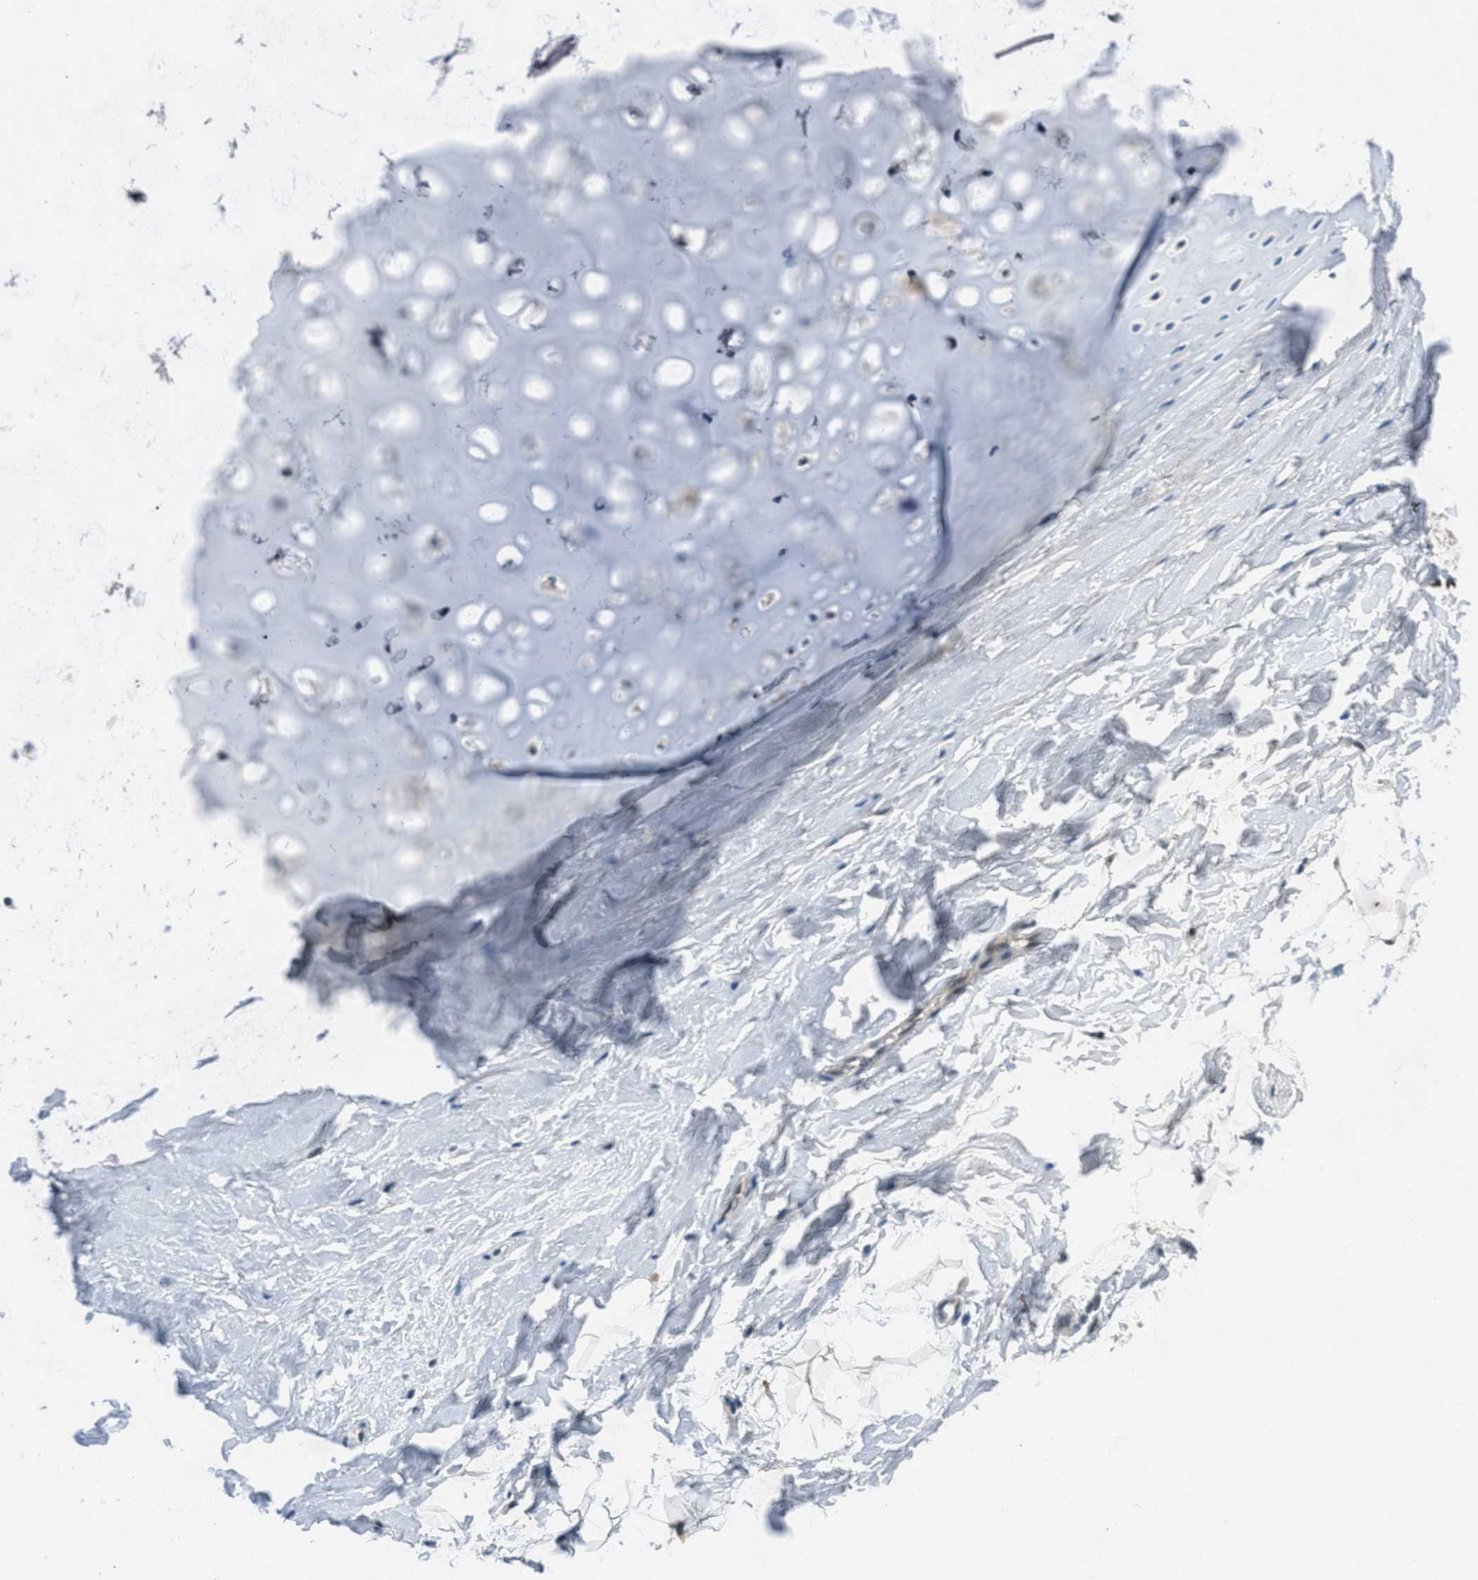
{"staining": {"intensity": "negative", "quantity": "none", "location": "none"}, "tissue": "adipose tissue", "cell_type": "Adipocytes", "image_type": "normal", "snomed": [{"axis": "morphology", "description": "Normal tissue, NOS"}, {"axis": "topography", "description": "Cartilage tissue"}, {"axis": "topography", "description": "Bronchus"}], "caption": "IHC of unremarkable human adipose tissue exhibits no expression in adipocytes. Brightfield microscopy of immunohistochemistry (IHC) stained with DAB (3,3'-diaminobenzidine) (brown) and hematoxylin (blue), captured at high magnification.", "gene": "CLEC2D", "patient": {"sex": "female", "age": 53}}